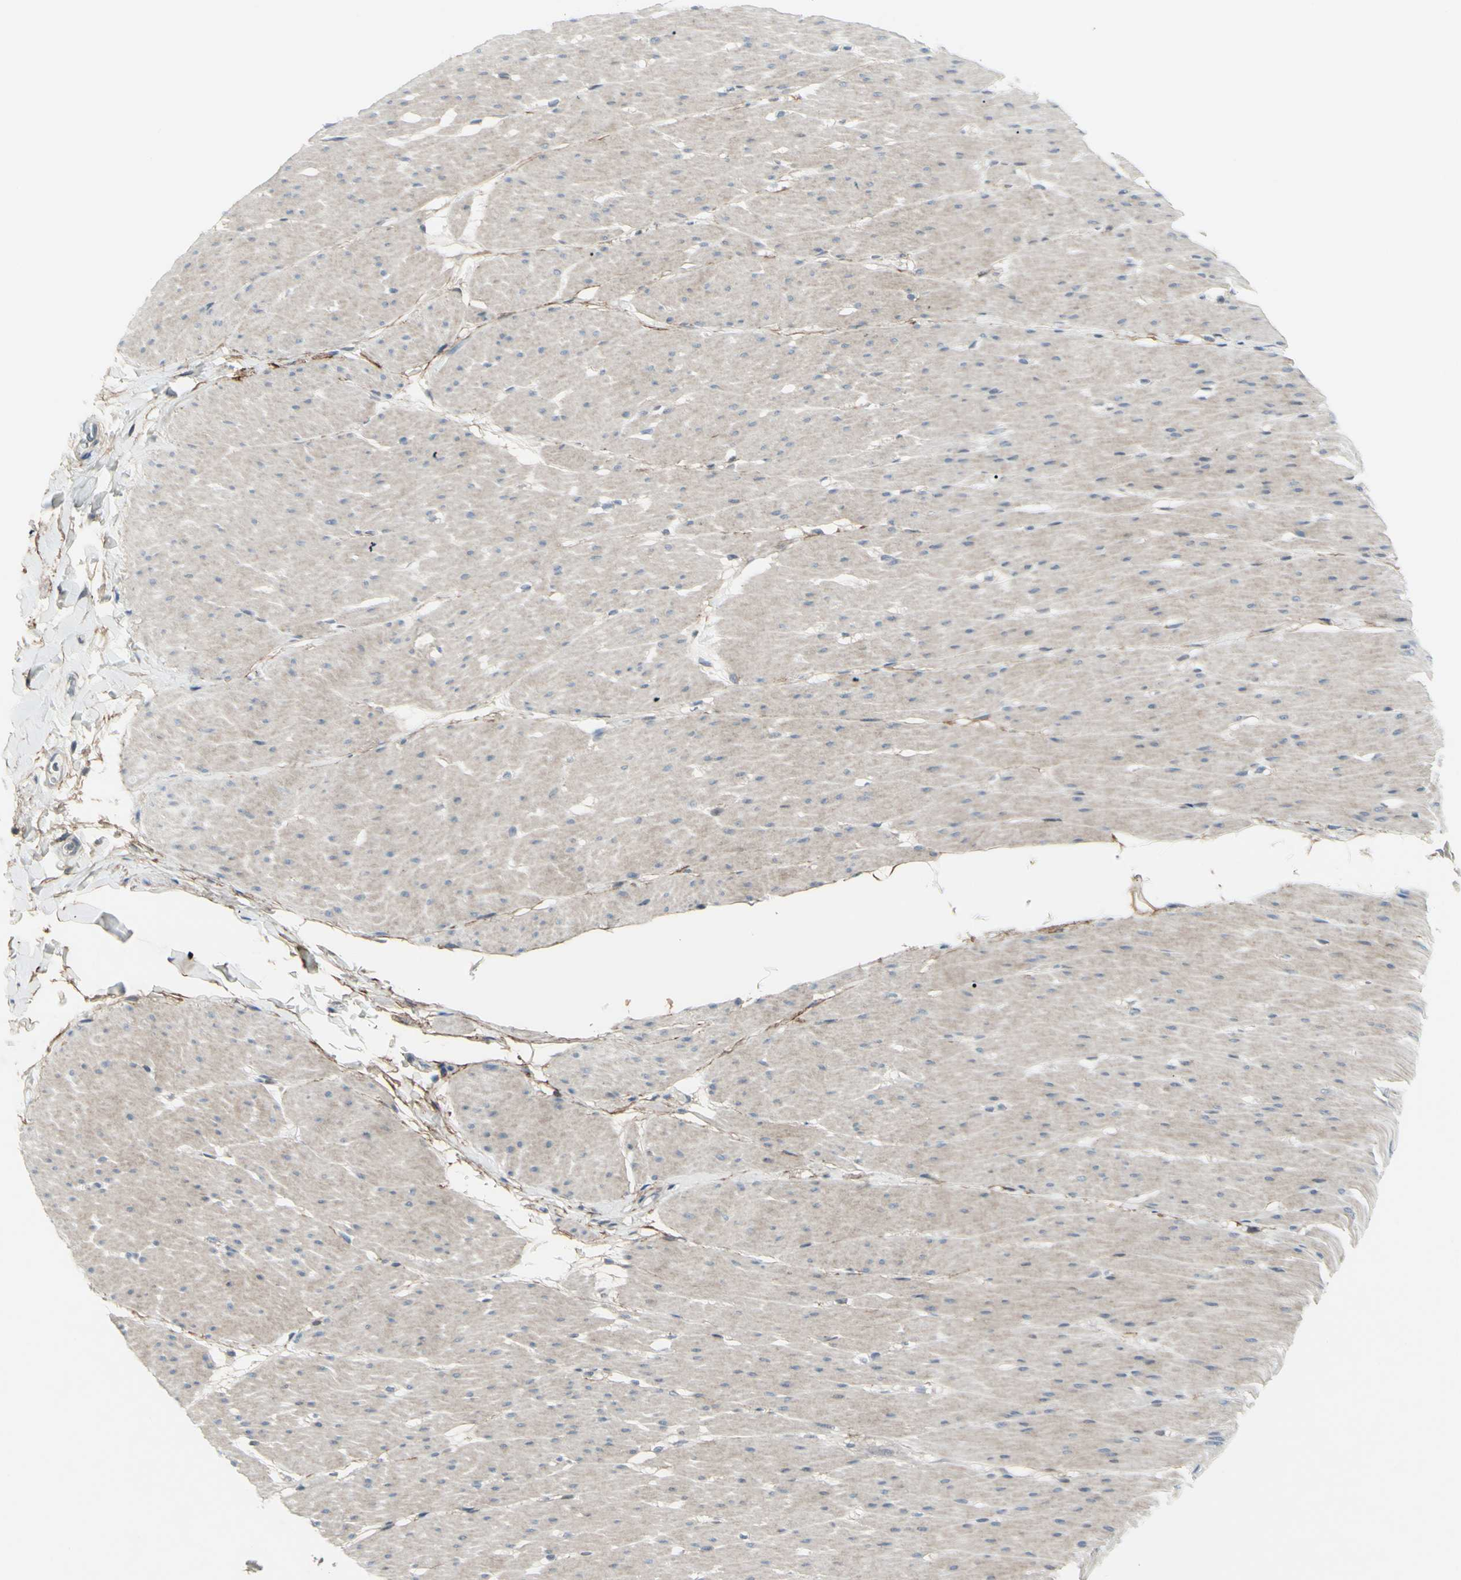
{"staining": {"intensity": "negative", "quantity": "none", "location": "none"}, "tissue": "smooth muscle", "cell_type": "Smooth muscle cells", "image_type": "normal", "snomed": [{"axis": "morphology", "description": "Normal tissue, NOS"}, {"axis": "topography", "description": "Smooth muscle"}, {"axis": "topography", "description": "Colon"}], "caption": "Immunohistochemical staining of unremarkable human smooth muscle demonstrates no significant positivity in smooth muscle cells. The staining was performed using DAB to visualize the protein expression in brown, while the nuclei were stained in blue with hematoxylin (Magnification: 20x).", "gene": "ETNK1", "patient": {"sex": "male", "age": 67}}